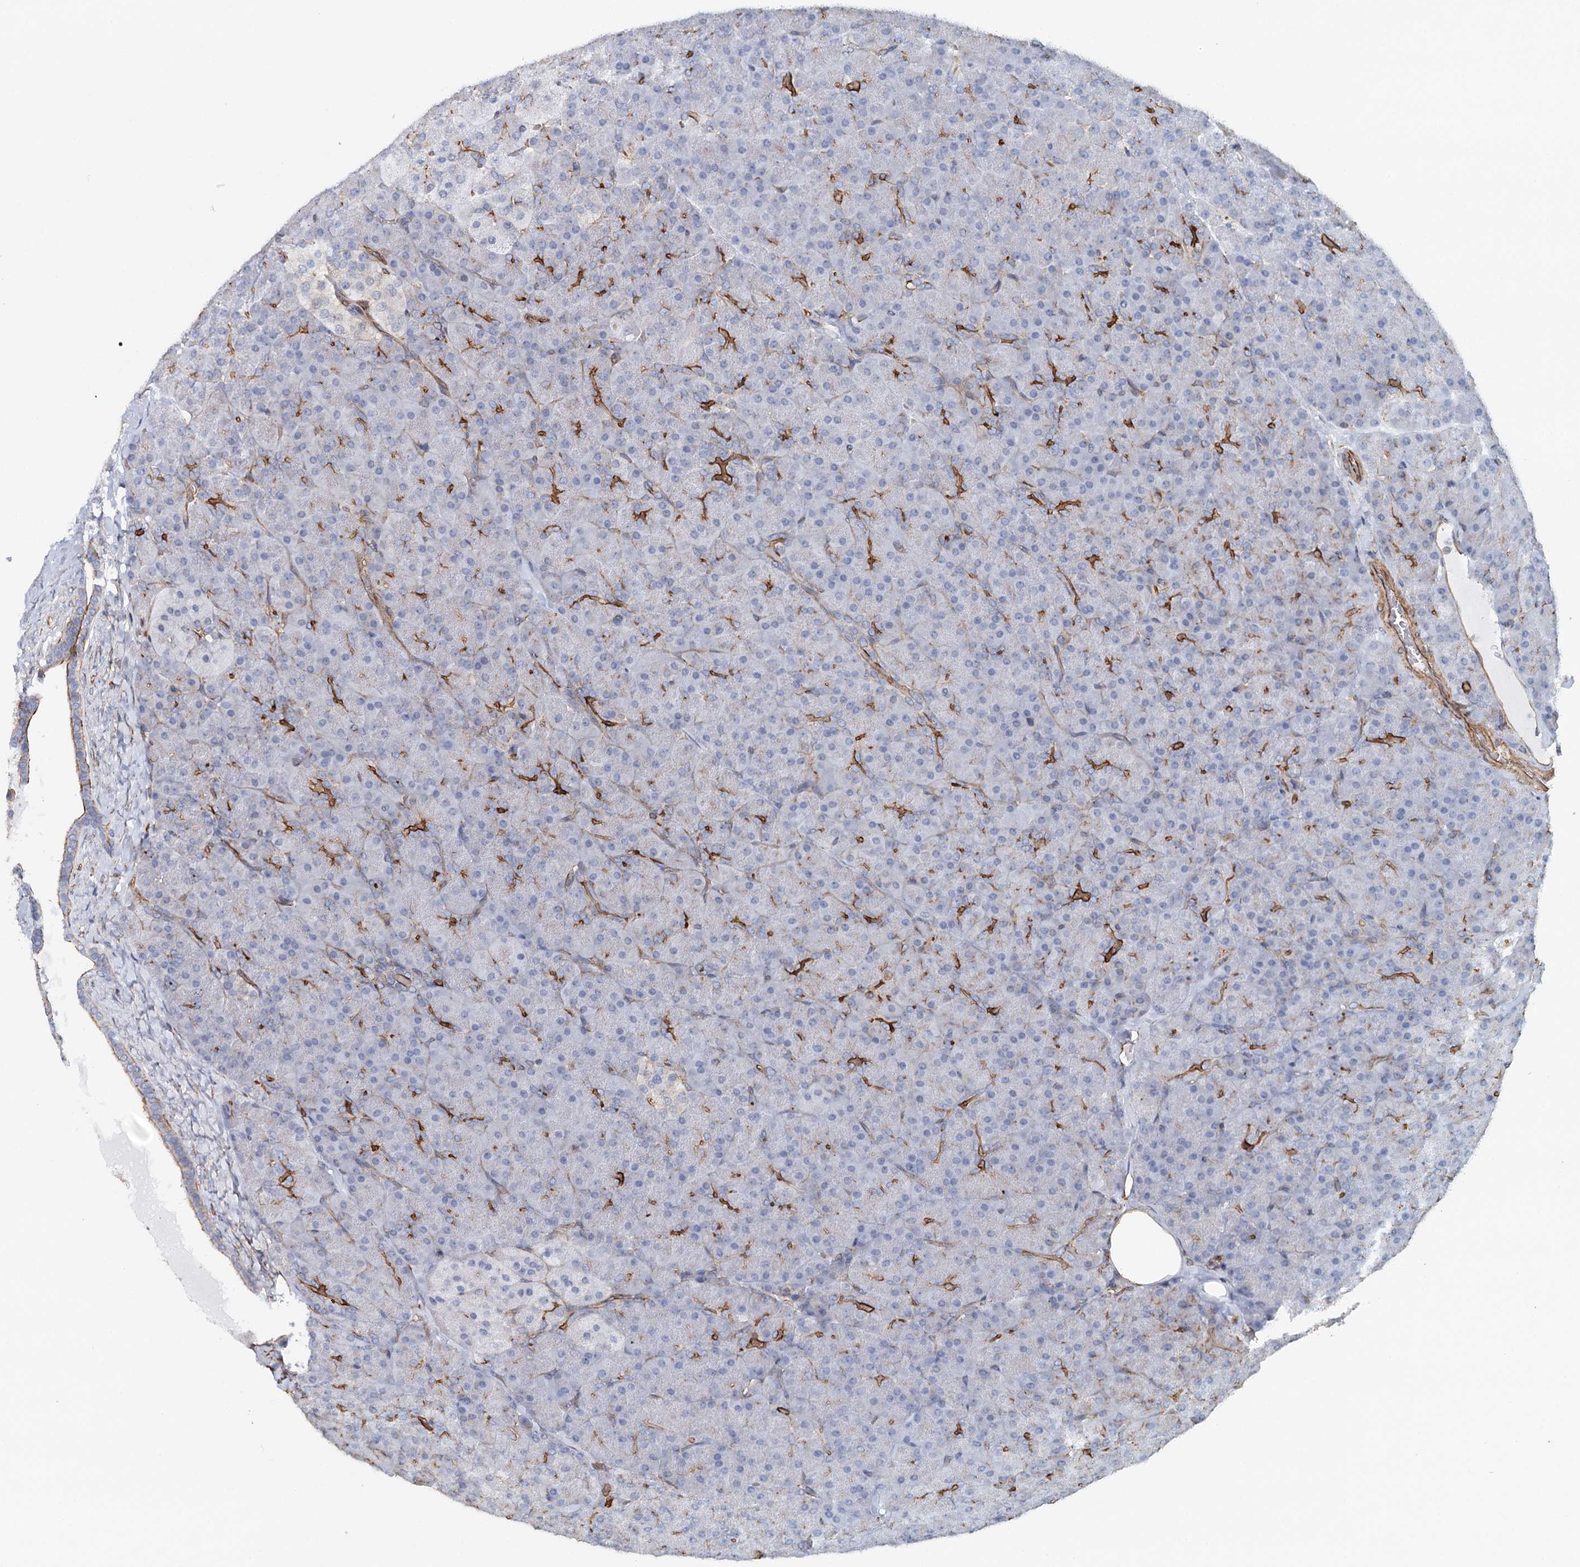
{"staining": {"intensity": "strong", "quantity": "<25%", "location": "cytoplasmic/membranous"}, "tissue": "pancreas", "cell_type": "Exocrine glandular cells", "image_type": "normal", "snomed": [{"axis": "morphology", "description": "Normal tissue, NOS"}, {"axis": "topography", "description": "Pancreas"}], "caption": "Normal pancreas displays strong cytoplasmic/membranous staining in approximately <25% of exocrine glandular cells, visualized by immunohistochemistry.", "gene": "SYNPO", "patient": {"sex": "male", "age": 36}}